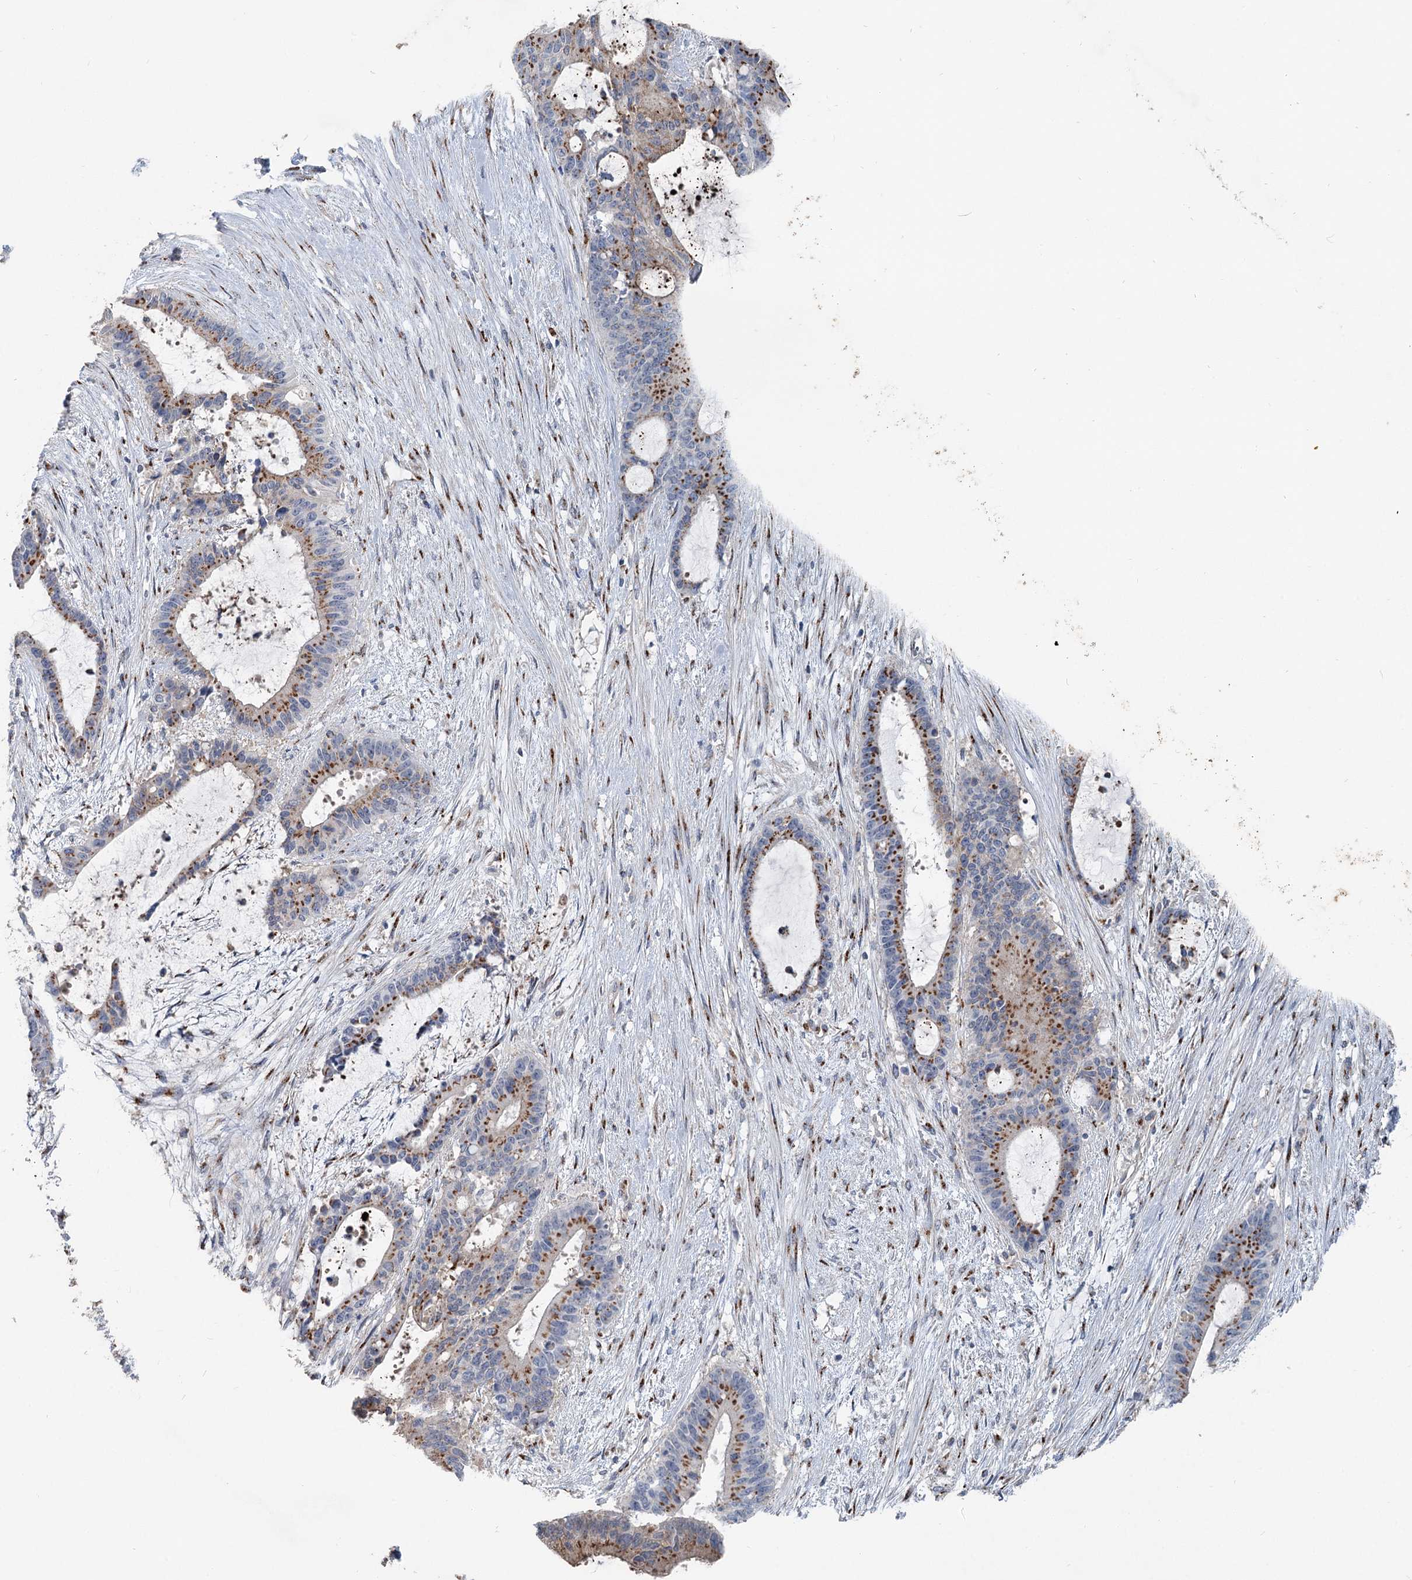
{"staining": {"intensity": "moderate", "quantity": ">75%", "location": "cytoplasmic/membranous"}, "tissue": "liver cancer", "cell_type": "Tumor cells", "image_type": "cancer", "snomed": [{"axis": "morphology", "description": "Normal tissue, NOS"}, {"axis": "morphology", "description": "Cholangiocarcinoma"}, {"axis": "topography", "description": "Liver"}, {"axis": "topography", "description": "Peripheral nerve tissue"}], "caption": "IHC image of neoplastic tissue: liver cancer (cholangiocarcinoma) stained using IHC exhibits medium levels of moderate protein expression localized specifically in the cytoplasmic/membranous of tumor cells, appearing as a cytoplasmic/membranous brown color.", "gene": "ITIH5", "patient": {"sex": "female", "age": 73}}